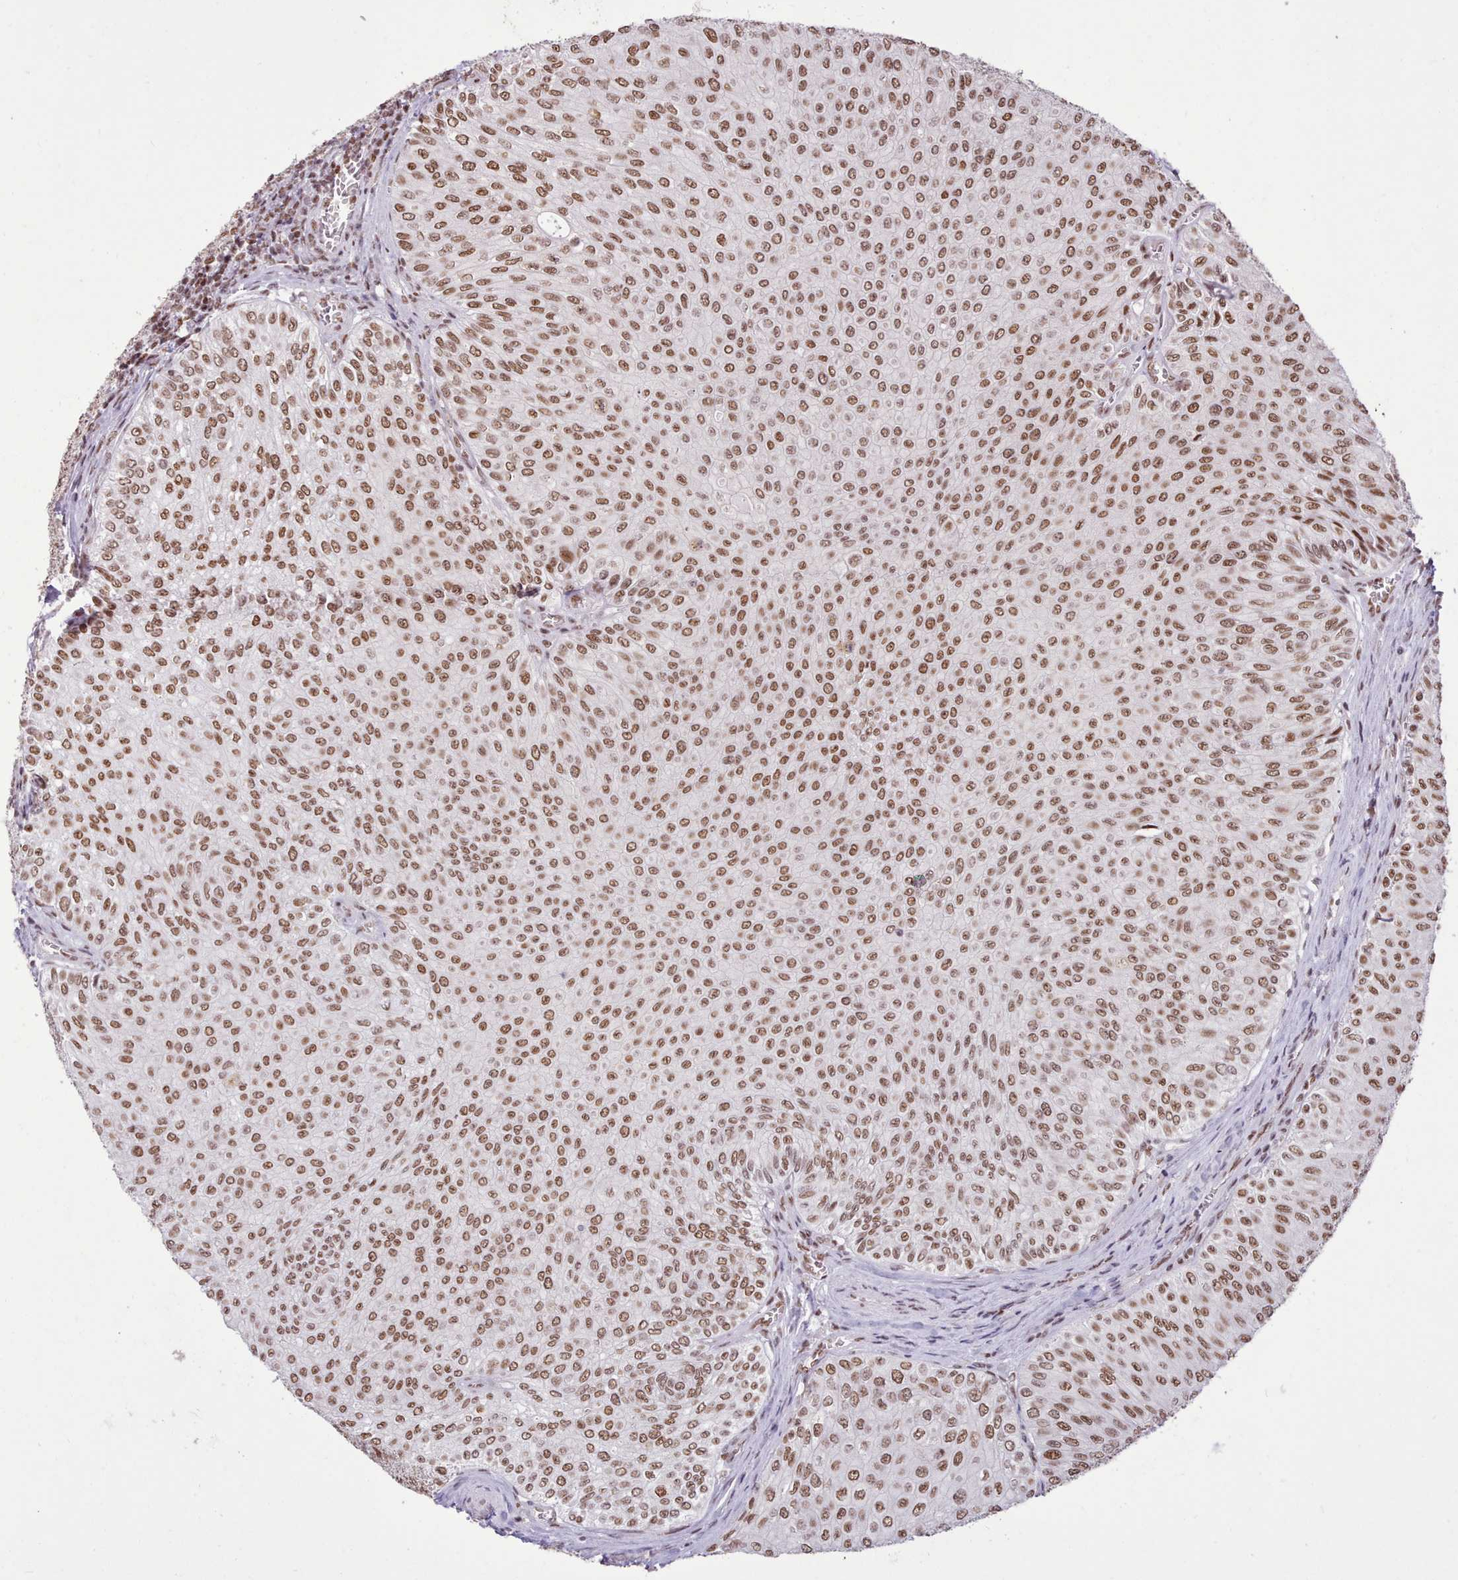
{"staining": {"intensity": "moderate", "quantity": ">75%", "location": "nuclear"}, "tissue": "urothelial cancer", "cell_type": "Tumor cells", "image_type": "cancer", "snomed": [{"axis": "morphology", "description": "Urothelial carcinoma, NOS"}, {"axis": "topography", "description": "Urinary bladder"}], "caption": "A photomicrograph showing moderate nuclear expression in approximately >75% of tumor cells in transitional cell carcinoma, as visualized by brown immunohistochemical staining.", "gene": "TAF15", "patient": {"sex": "male", "age": 59}}